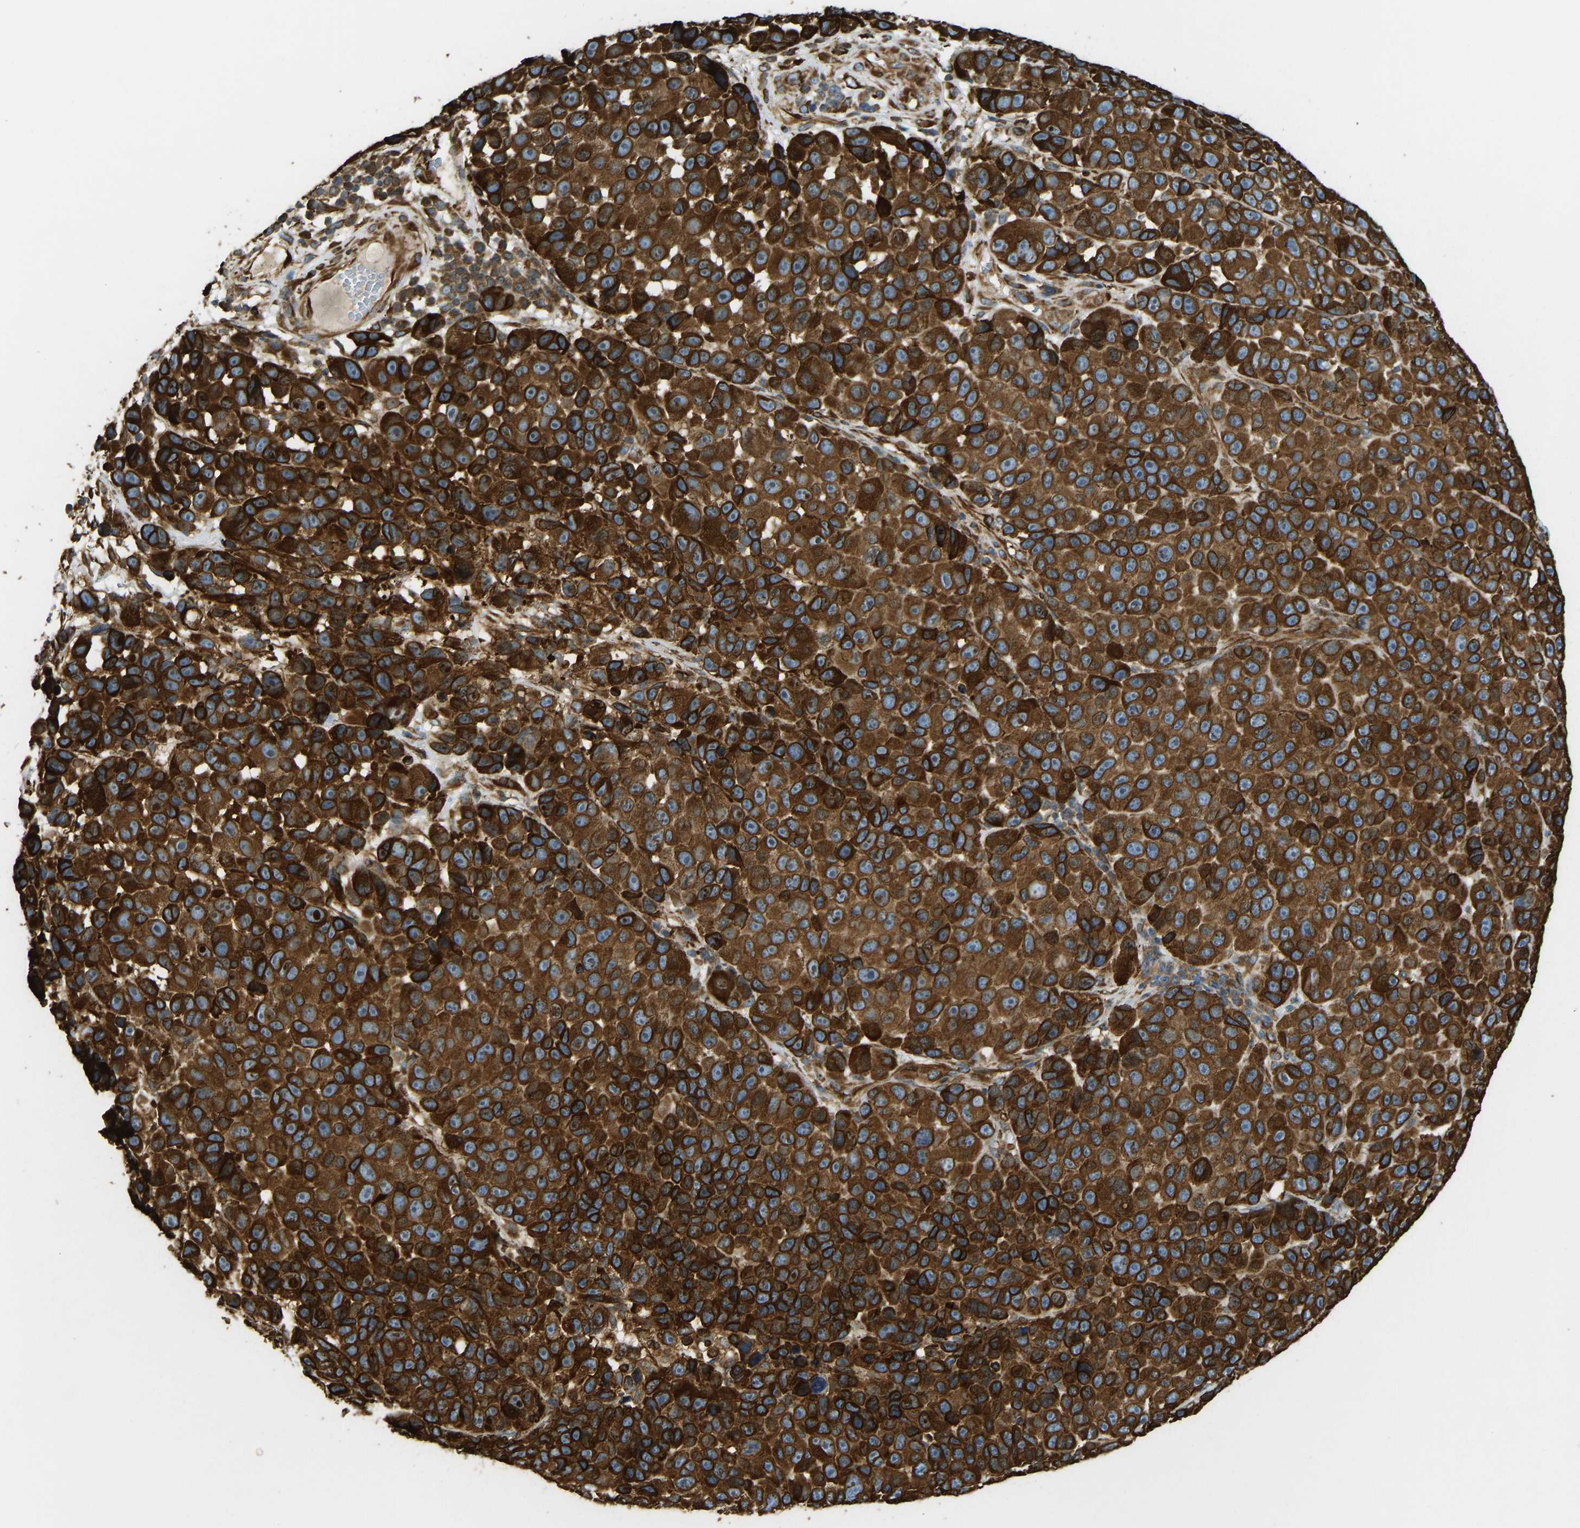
{"staining": {"intensity": "strong", "quantity": ">75%", "location": "cytoplasmic/membranous"}, "tissue": "melanoma", "cell_type": "Tumor cells", "image_type": "cancer", "snomed": [{"axis": "morphology", "description": "Malignant melanoma, NOS"}, {"axis": "topography", "description": "Skin"}], "caption": "A brown stain shows strong cytoplasmic/membranous staining of a protein in human malignant melanoma tumor cells. Nuclei are stained in blue.", "gene": "BEX3", "patient": {"sex": "male", "age": 53}}